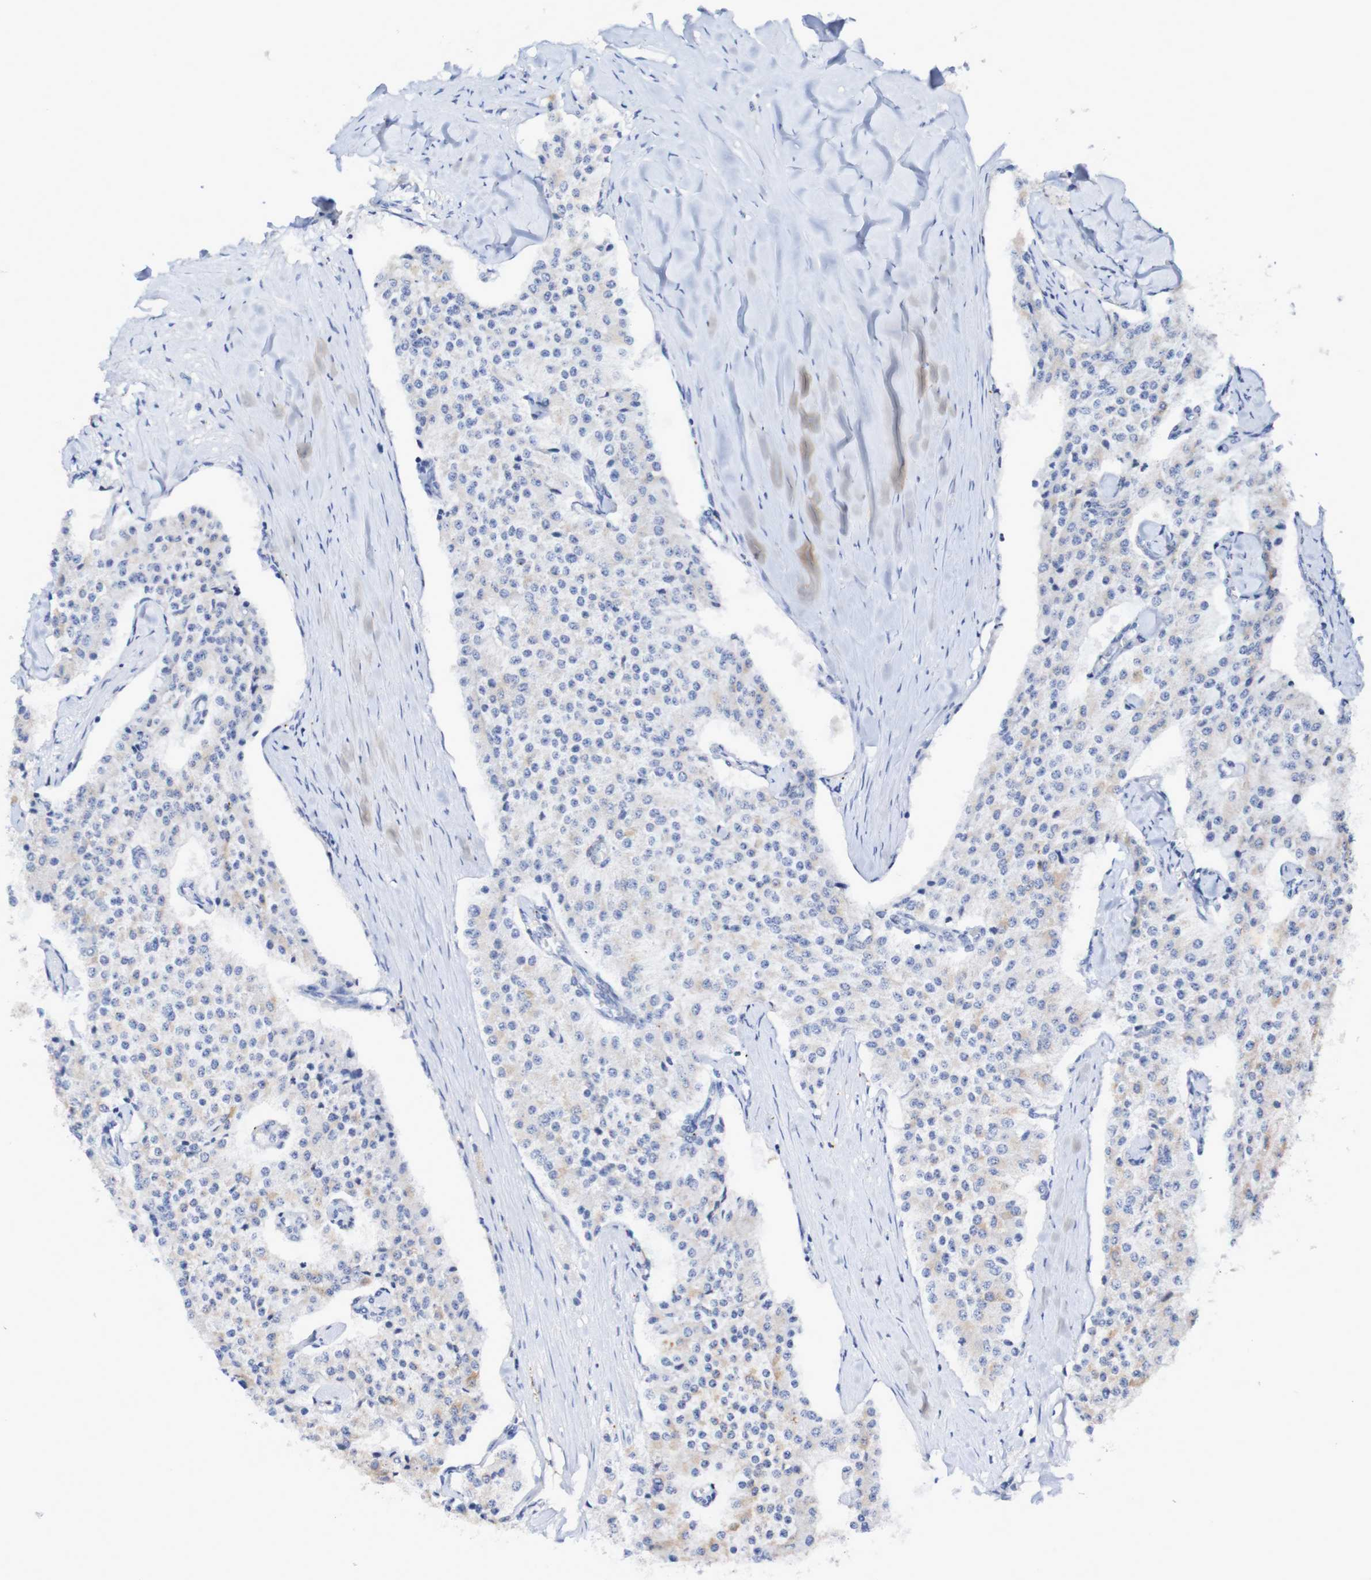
{"staining": {"intensity": "negative", "quantity": "none", "location": "none"}, "tissue": "carcinoid", "cell_type": "Tumor cells", "image_type": "cancer", "snomed": [{"axis": "morphology", "description": "Carcinoid, malignant, NOS"}, {"axis": "topography", "description": "Colon"}], "caption": "A histopathology image of human carcinoid is negative for staining in tumor cells.", "gene": "SEZ6", "patient": {"sex": "female", "age": 52}}